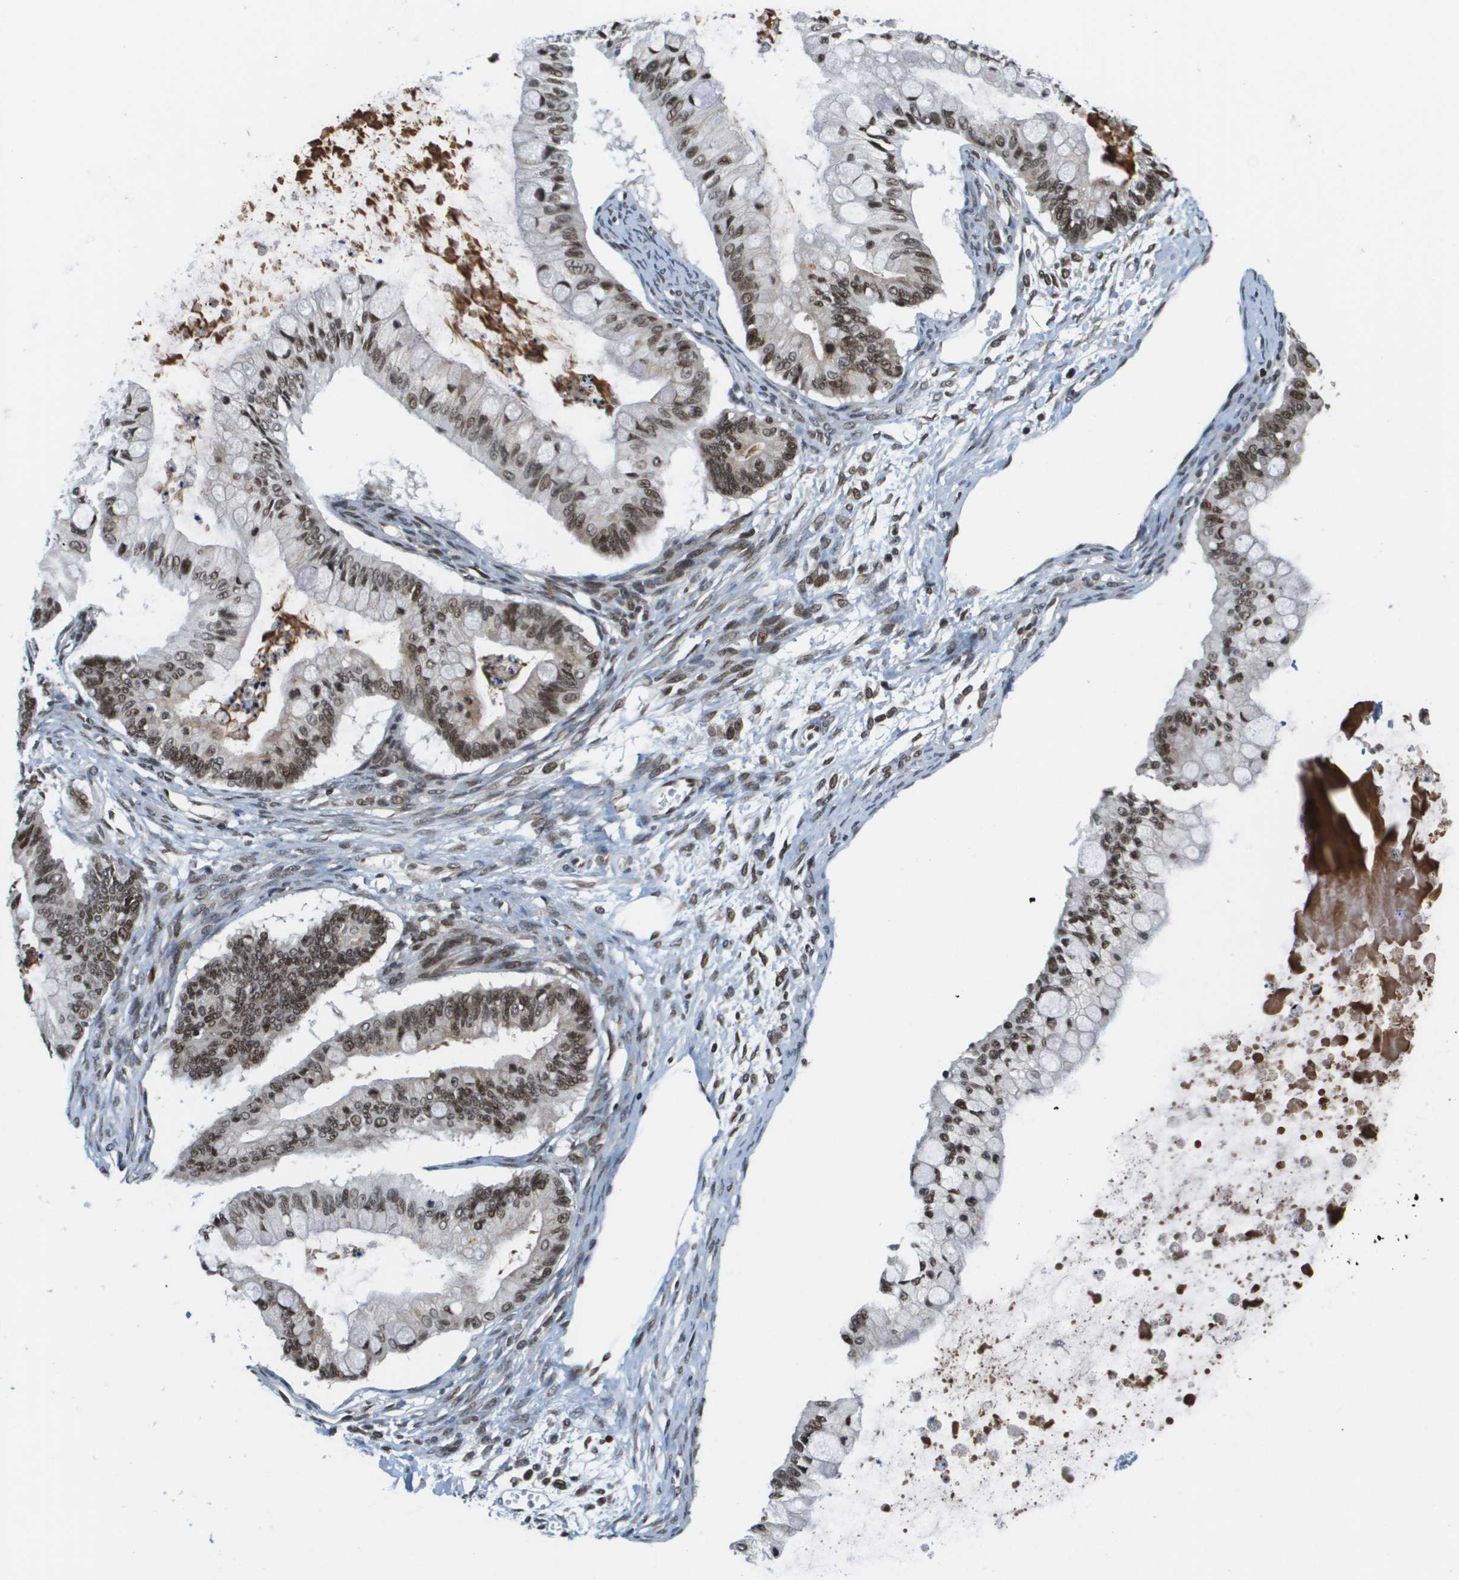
{"staining": {"intensity": "moderate", "quantity": ">75%", "location": "nuclear"}, "tissue": "ovarian cancer", "cell_type": "Tumor cells", "image_type": "cancer", "snomed": [{"axis": "morphology", "description": "Cystadenocarcinoma, mucinous, NOS"}, {"axis": "topography", "description": "Ovary"}], "caption": "This photomicrograph reveals mucinous cystadenocarcinoma (ovarian) stained with IHC to label a protein in brown. The nuclear of tumor cells show moderate positivity for the protein. Nuclei are counter-stained blue.", "gene": "RECQL4", "patient": {"sex": "female", "age": 57}}